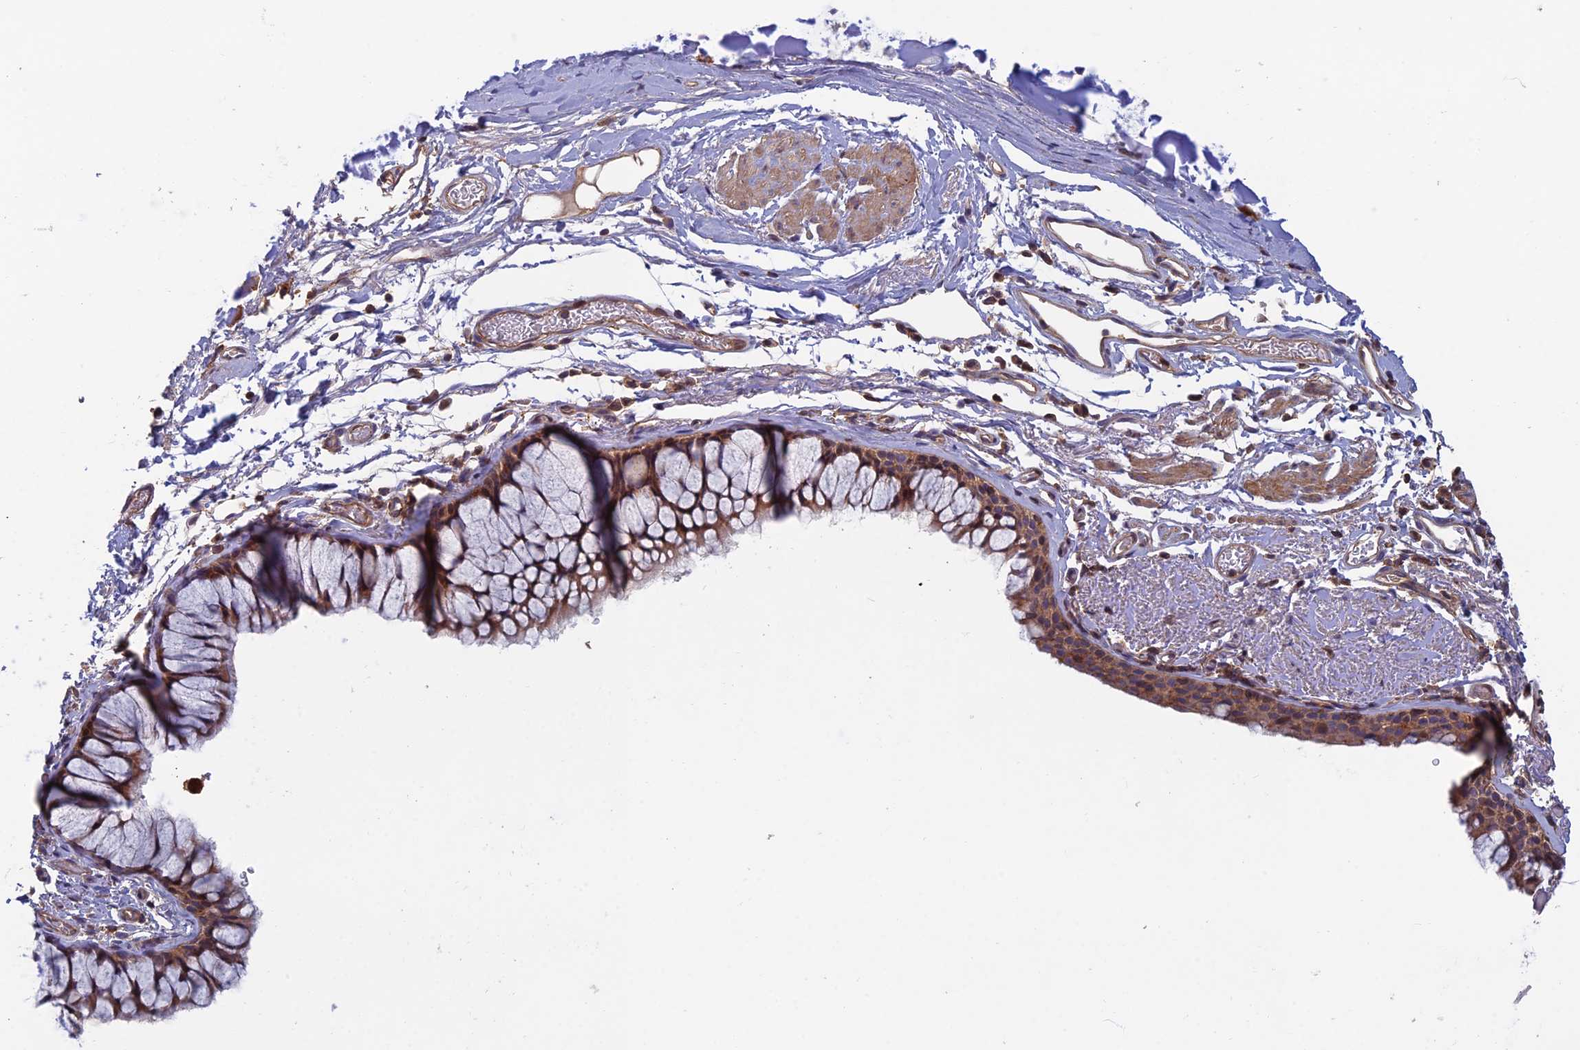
{"staining": {"intensity": "weak", "quantity": ">75%", "location": "cytoplasmic/membranous"}, "tissue": "bronchus", "cell_type": "Respiratory epithelial cells", "image_type": "normal", "snomed": [{"axis": "morphology", "description": "Normal tissue, NOS"}, {"axis": "topography", "description": "Bronchus"}], "caption": "Bronchus stained with DAB immunohistochemistry exhibits low levels of weak cytoplasmic/membranous positivity in about >75% of respiratory epithelial cells.", "gene": "C15orf62", "patient": {"sex": "male", "age": 65}}